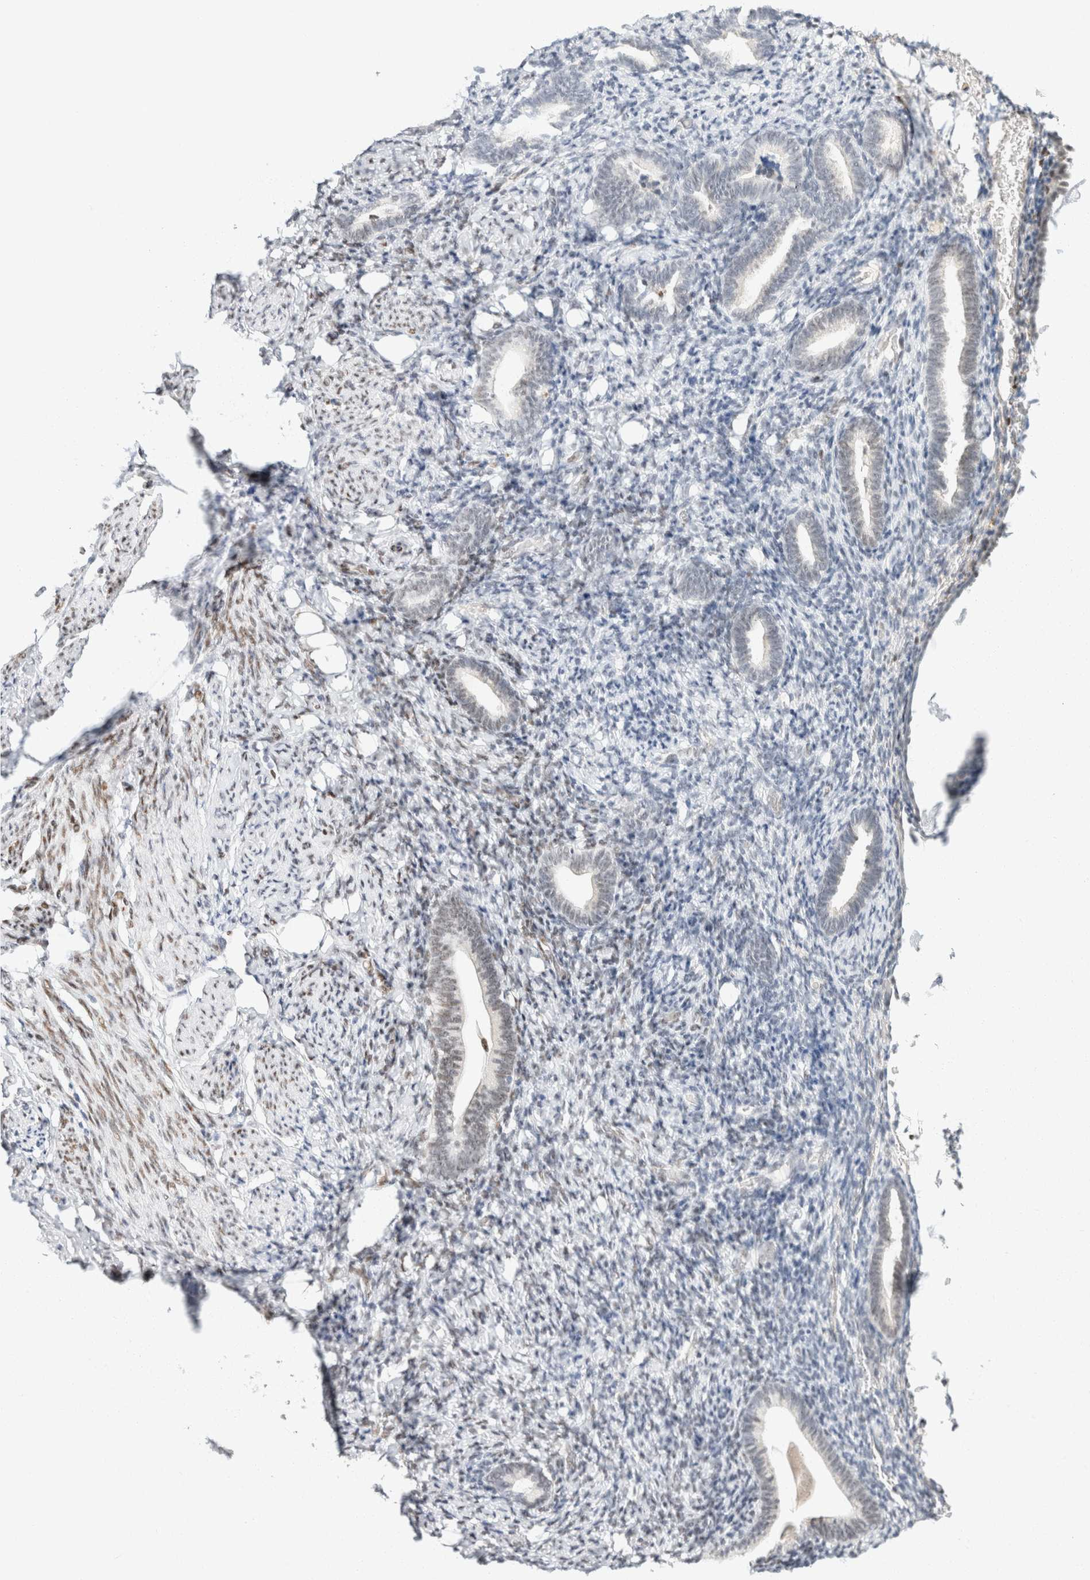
{"staining": {"intensity": "moderate", "quantity": ">75%", "location": "nuclear"}, "tissue": "endometrium", "cell_type": "Cells in endometrial stroma", "image_type": "normal", "snomed": [{"axis": "morphology", "description": "Normal tissue, NOS"}, {"axis": "topography", "description": "Endometrium"}], "caption": "Immunohistochemistry (DAB (3,3'-diaminobenzidine)) staining of unremarkable endometrium shows moderate nuclear protein expression in approximately >75% of cells in endometrial stroma.", "gene": "ZNF768", "patient": {"sex": "female", "age": 51}}